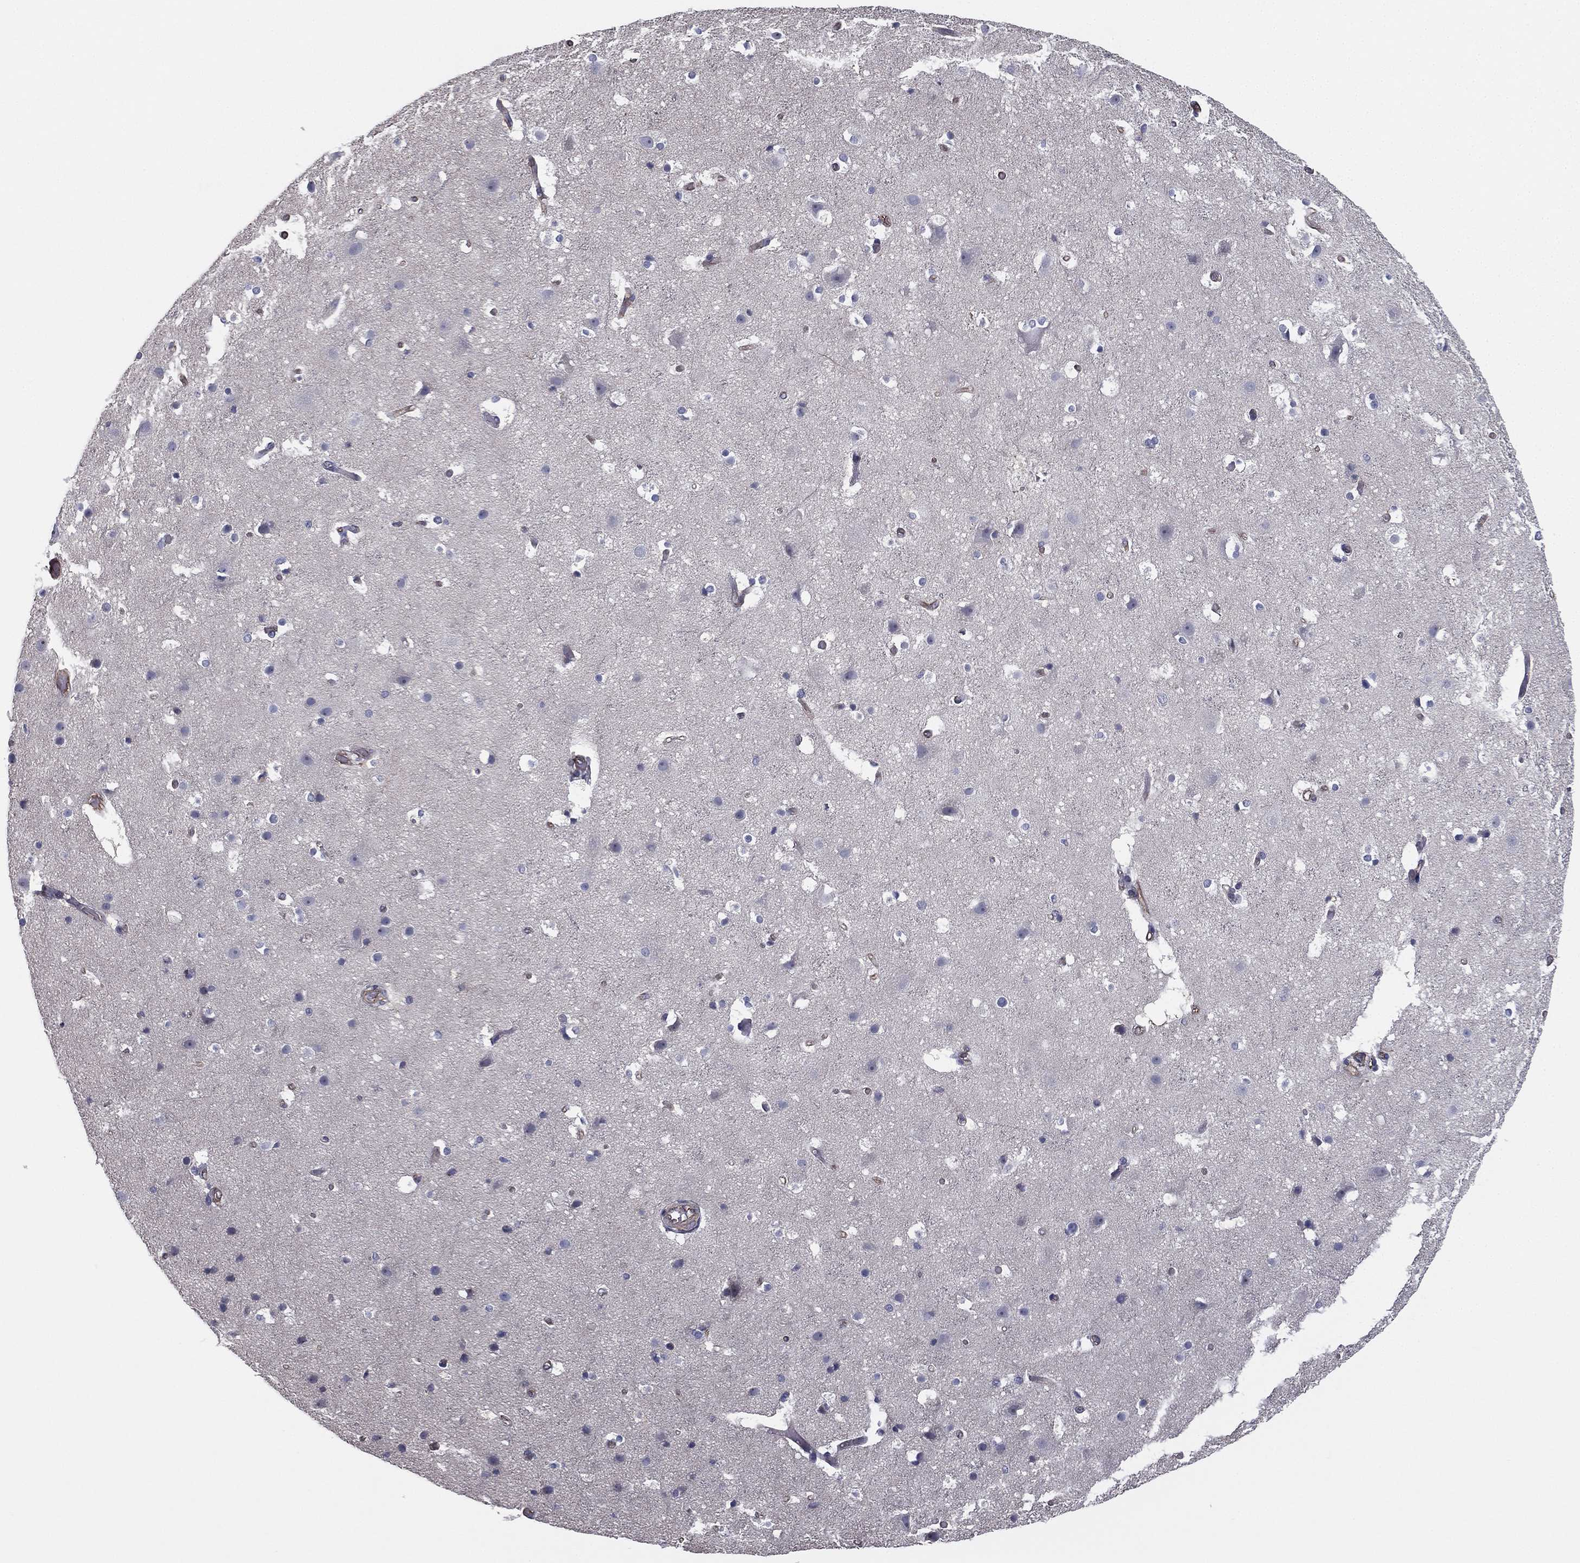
{"staining": {"intensity": "weak", "quantity": "<25%", "location": "cytoplasmic/membranous"}, "tissue": "cerebral cortex", "cell_type": "Endothelial cells", "image_type": "normal", "snomed": [{"axis": "morphology", "description": "Normal tissue, NOS"}, {"axis": "topography", "description": "Cerebral cortex"}], "caption": "Immunohistochemical staining of unremarkable cerebral cortex shows no significant expression in endothelial cells. (DAB (3,3'-diaminobenzidine) immunohistochemistry (IHC) visualized using brightfield microscopy, high magnification).", "gene": "SCUBE1", "patient": {"sex": "female", "age": 52}}